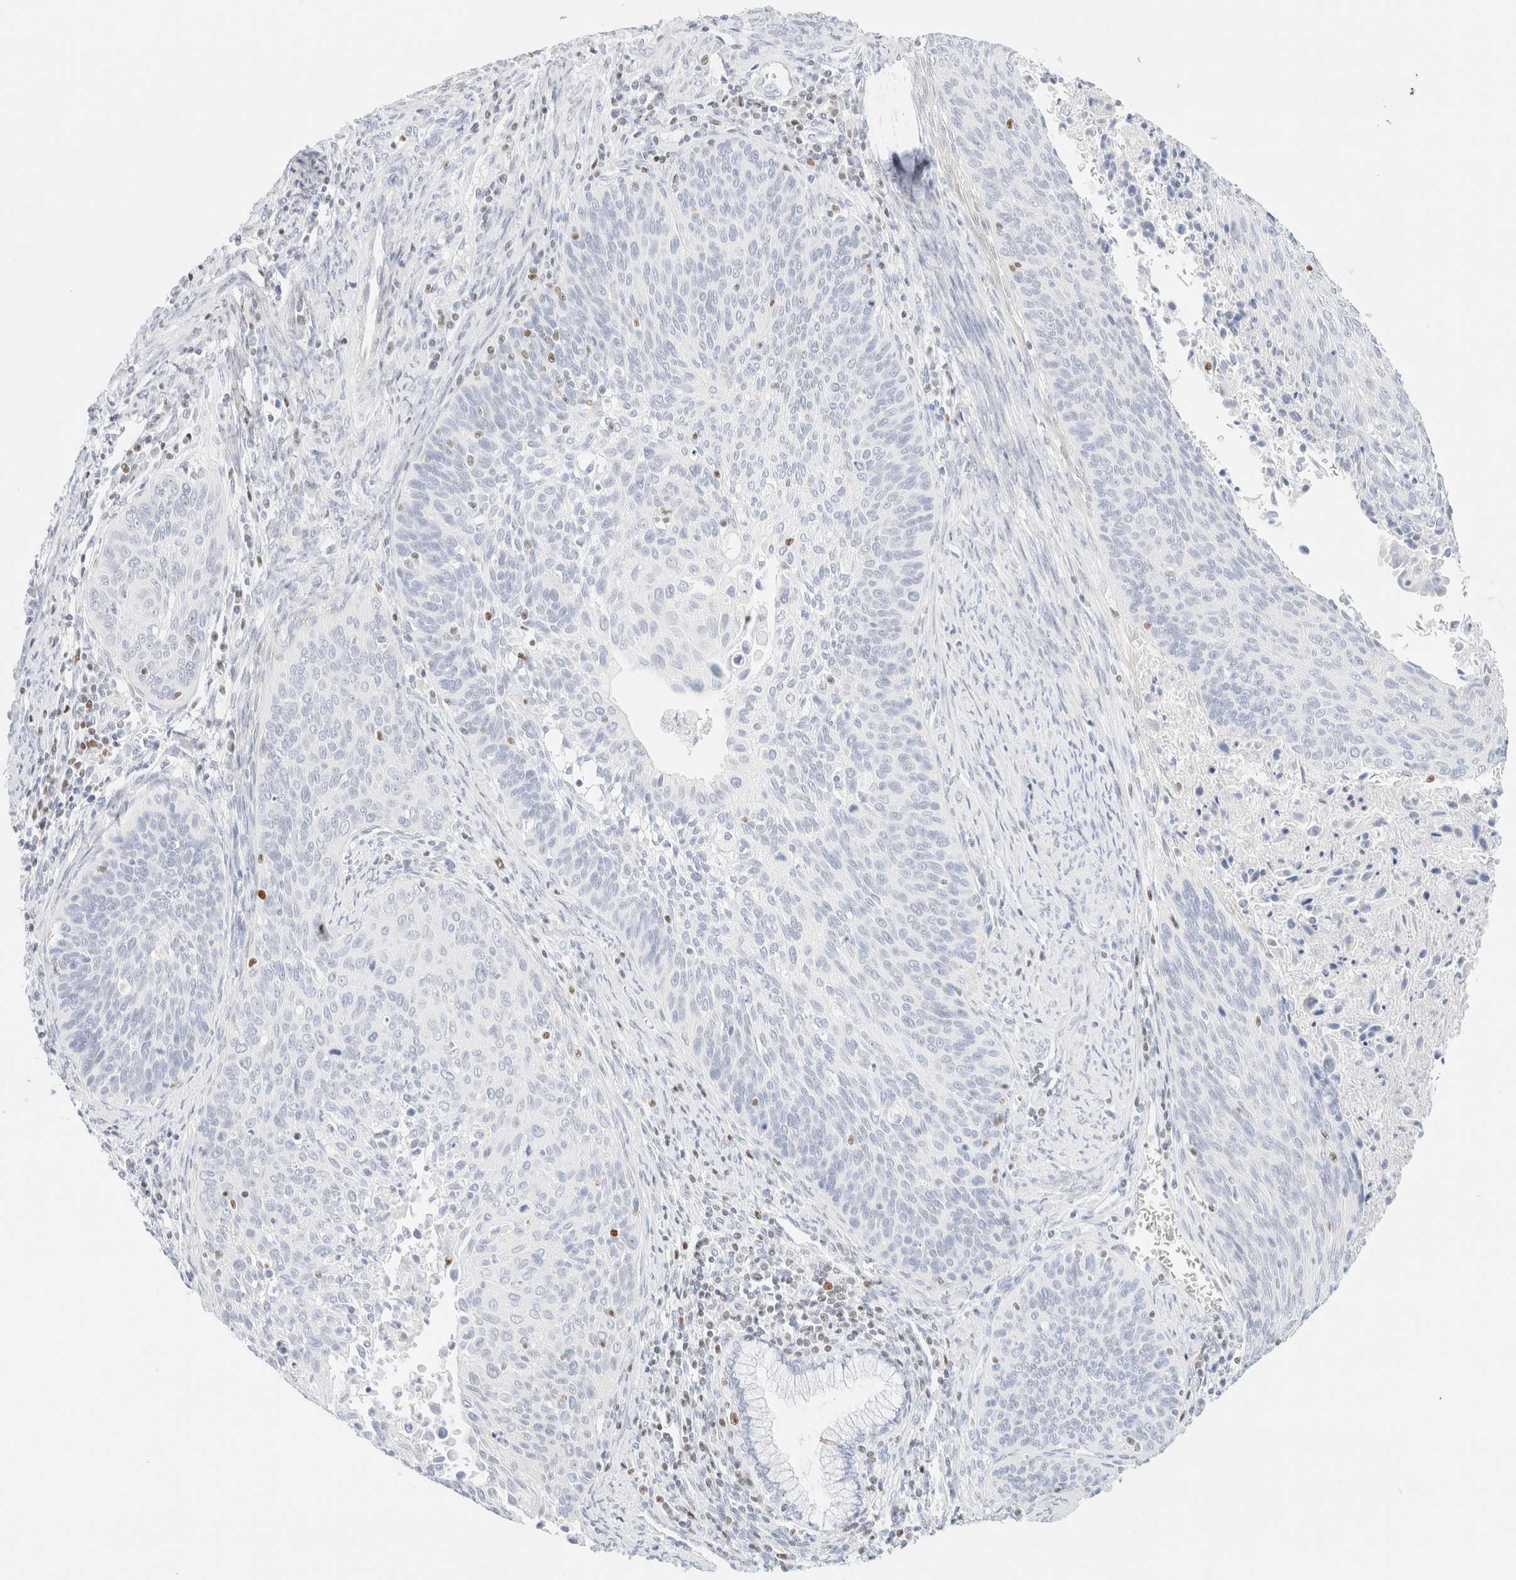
{"staining": {"intensity": "negative", "quantity": "none", "location": "none"}, "tissue": "cervical cancer", "cell_type": "Tumor cells", "image_type": "cancer", "snomed": [{"axis": "morphology", "description": "Squamous cell carcinoma, NOS"}, {"axis": "topography", "description": "Cervix"}], "caption": "IHC image of neoplastic tissue: human cervical squamous cell carcinoma stained with DAB (3,3'-diaminobenzidine) reveals no significant protein expression in tumor cells.", "gene": "IKZF3", "patient": {"sex": "female", "age": 55}}